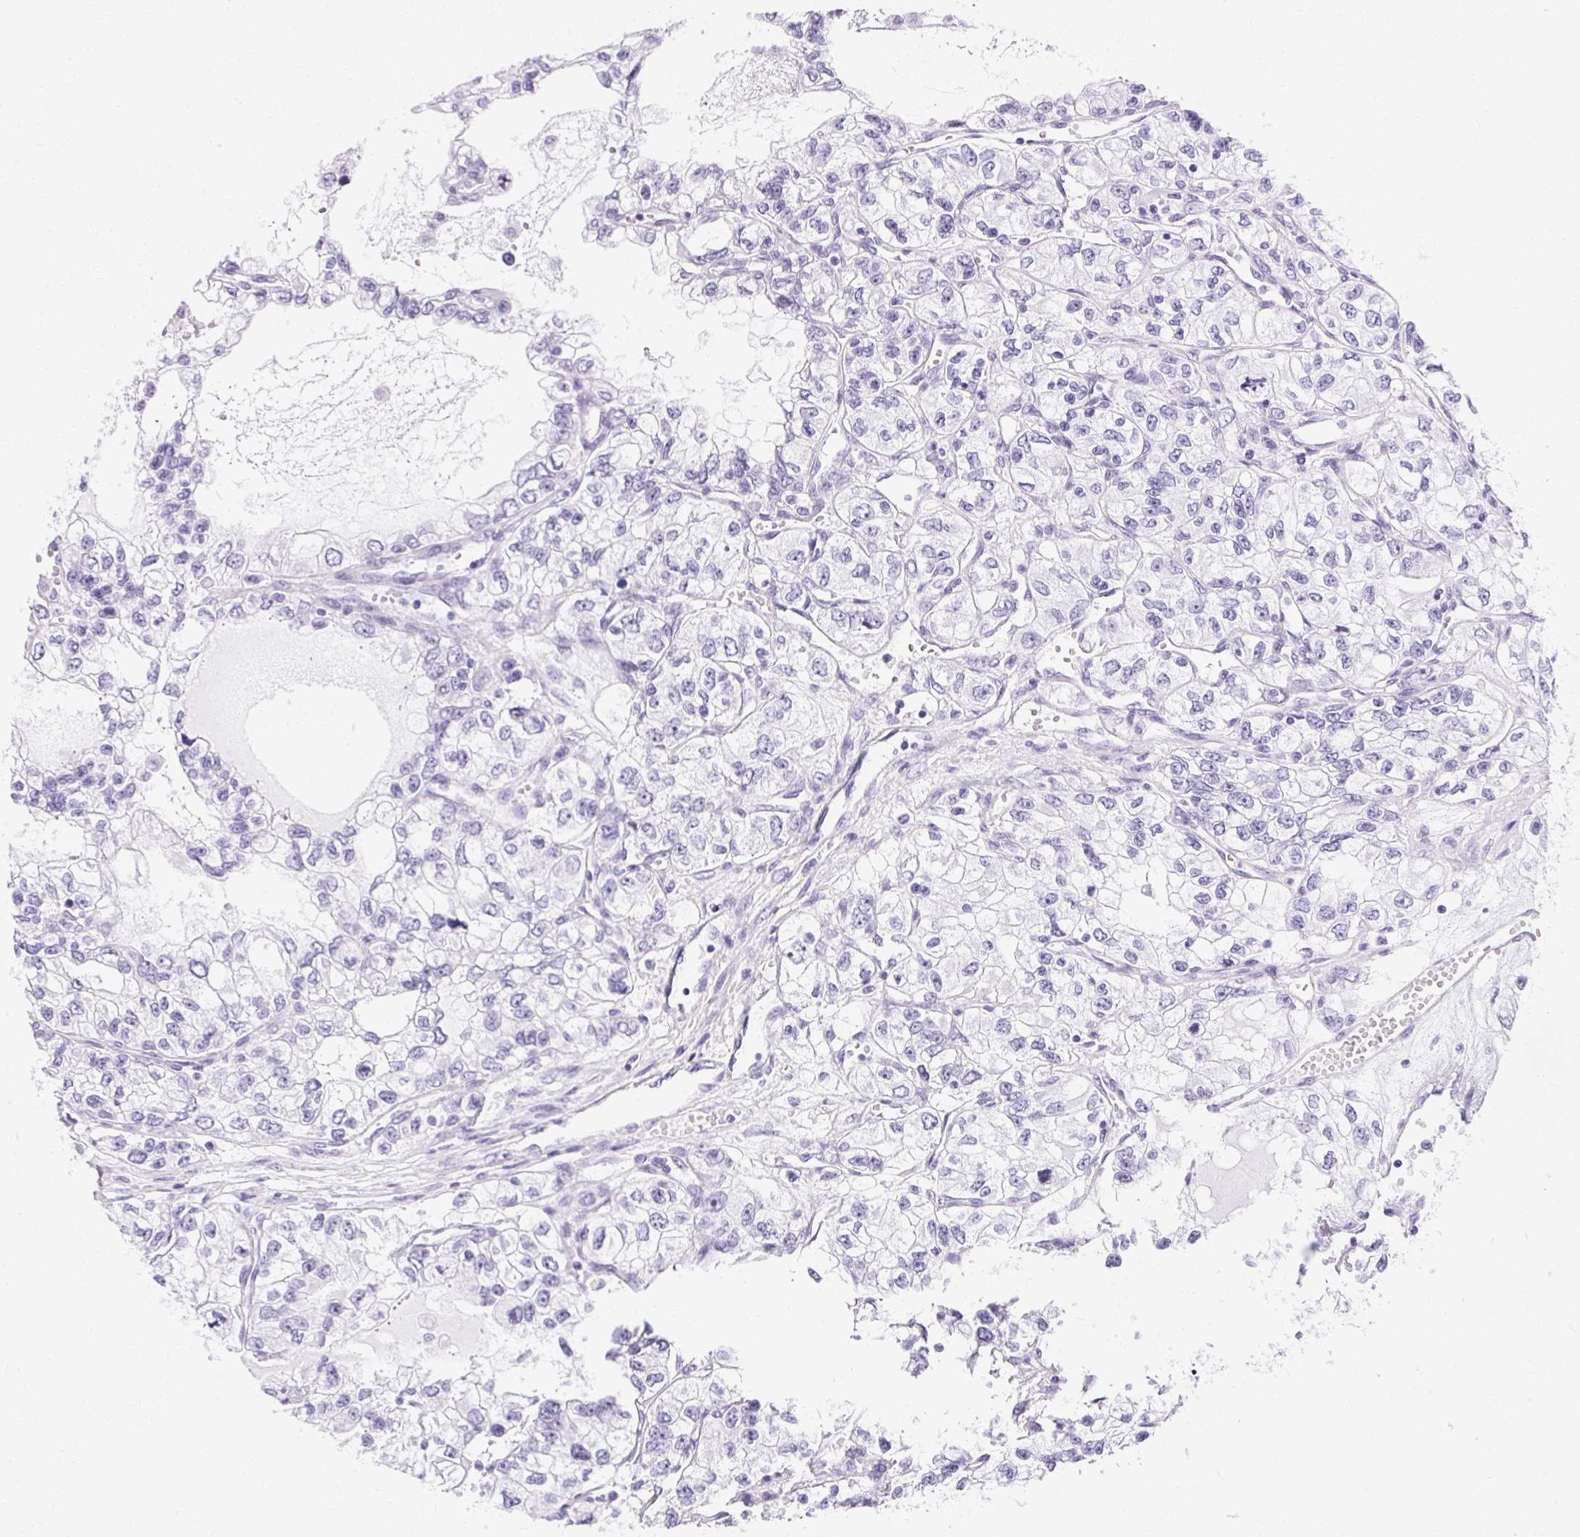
{"staining": {"intensity": "negative", "quantity": "none", "location": "none"}, "tissue": "renal cancer", "cell_type": "Tumor cells", "image_type": "cancer", "snomed": [{"axis": "morphology", "description": "Adenocarcinoma, NOS"}, {"axis": "topography", "description": "Kidney"}], "caption": "Immunohistochemistry of human renal cancer (adenocarcinoma) shows no staining in tumor cells.", "gene": "ASGR2", "patient": {"sex": "female", "age": 59}}